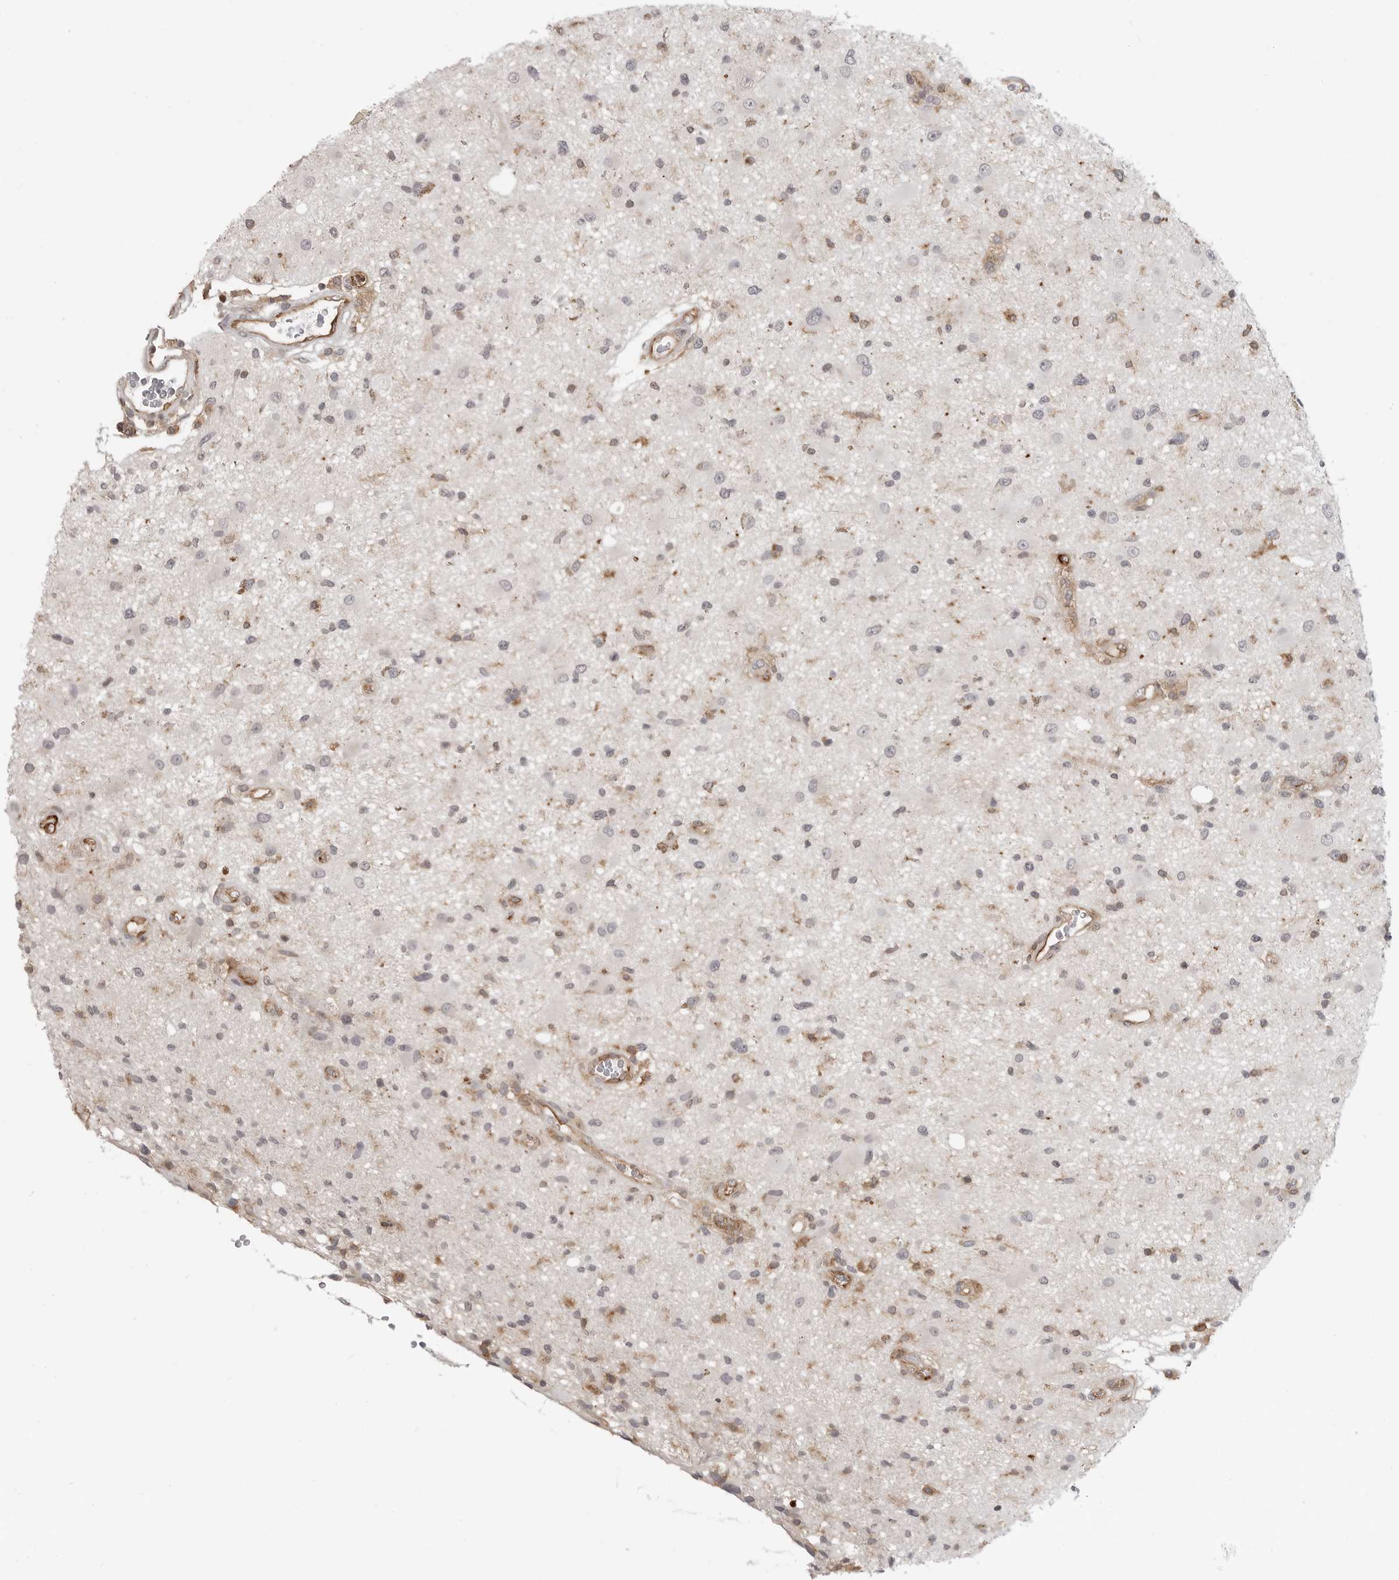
{"staining": {"intensity": "negative", "quantity": "none", "location": "none"}, "tissue": "glioma", "cell_type": "Tumor cells", "image_type": "cancer", "snomed": [{"axis": "morphology", "description": "Glioma, malignant, High grade"}, {"axis": "topography", "description": "Brain"}], "caption": "Glioma was stained to show a protein in brown. There is no significant expression in tumor cells.", "gene": "IFNGR1", "patient": {"sex": "male", "age": 33}}